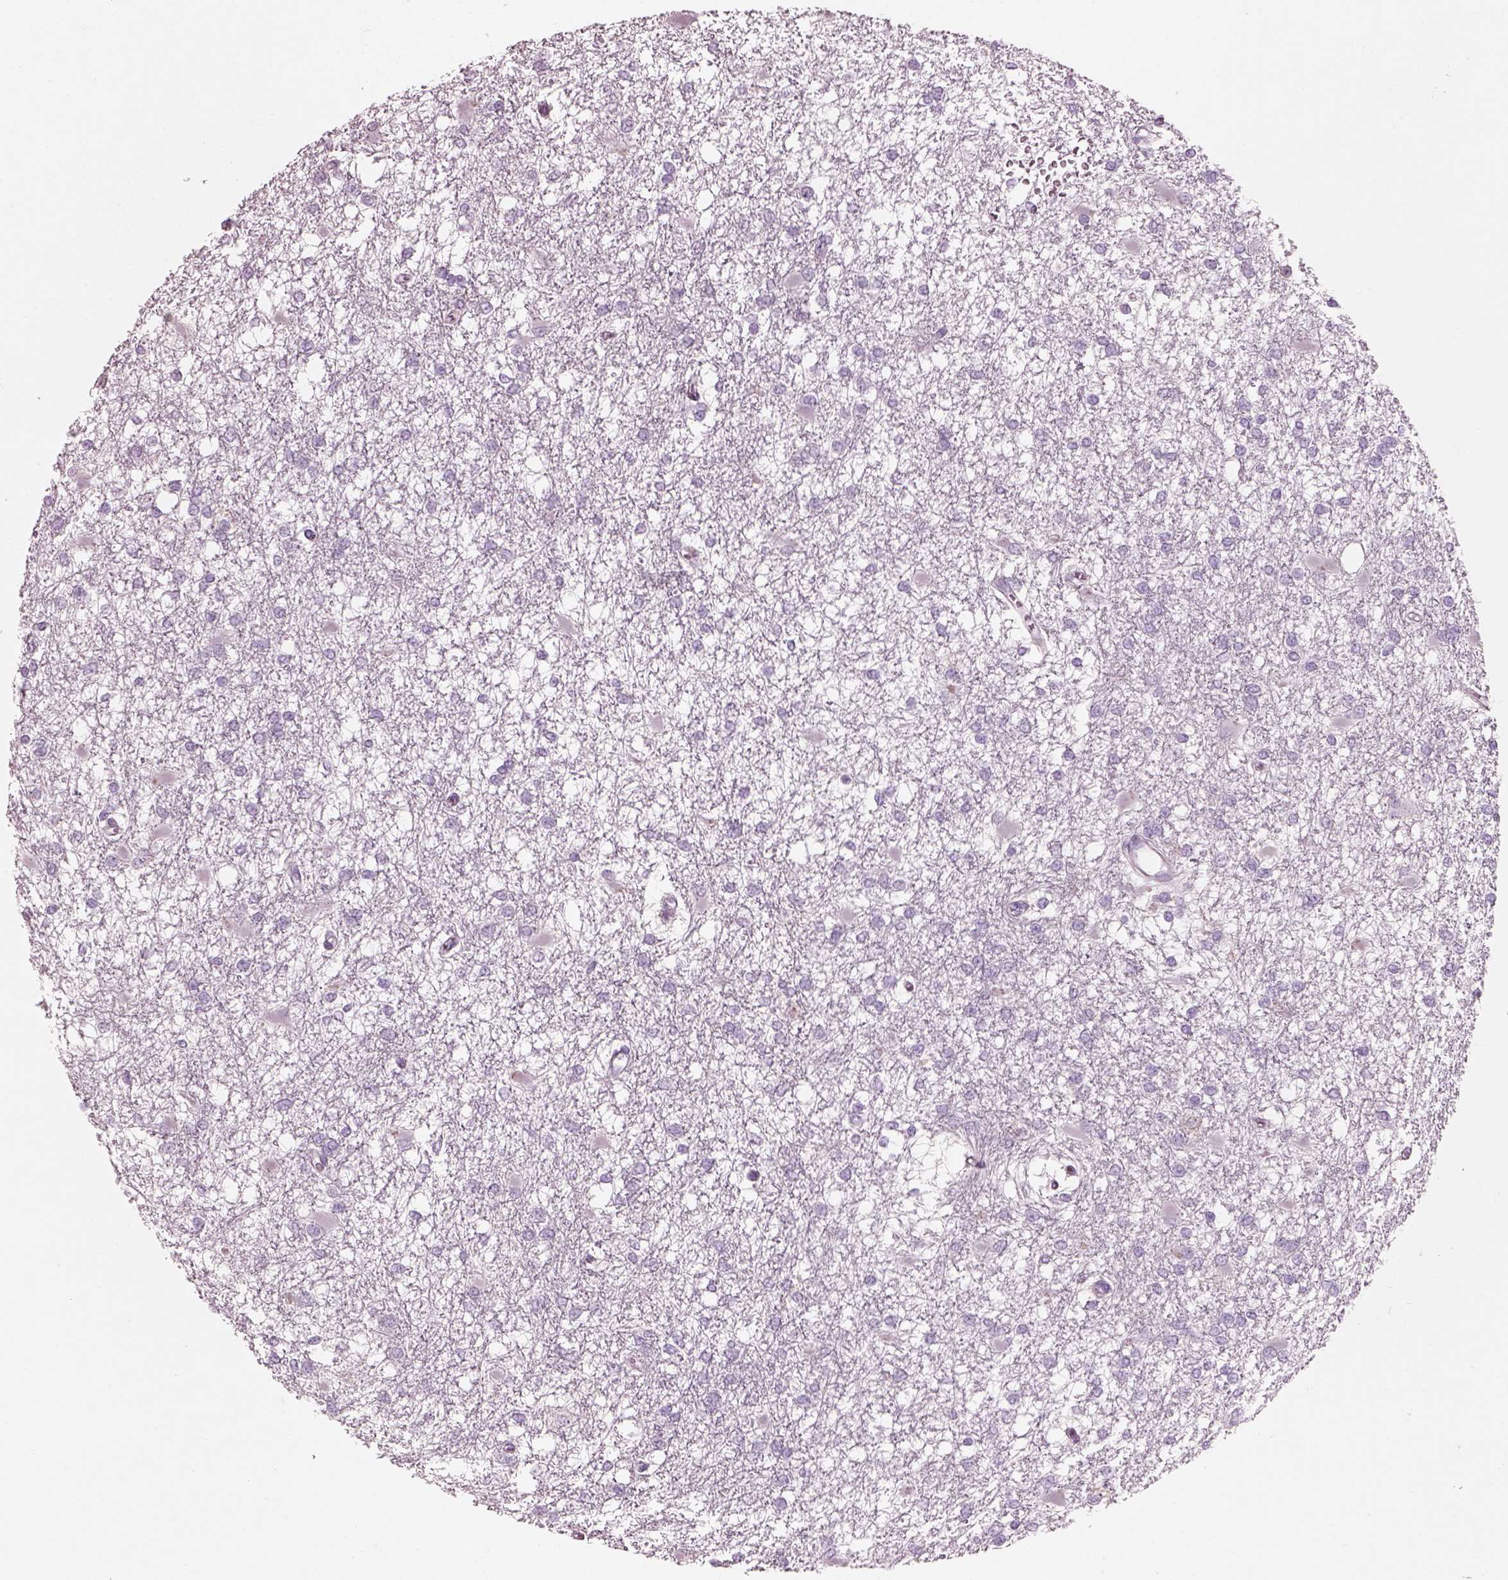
{"staining": {"intensity": "negative", "quantity": "none", "location": "none"}, "tissue": "glioma", "cell_type": "Tumor cells", "image_type": "cancer", "snomed": [{"axis": "morphology", "description": "Glioma, malignant, High grade"}, {"axis": "topography", "description": "Cerebral cortex"}], "caption": "The image demonstrates no staining of tumor cells in glioma. Brightfield microscopy of IHC stained with DAB (3,3'-diaminobenzidine) (brown) and hematoxylin (blue), captured at high magnification.", "gene": "SLC27A2", "patient": {"sex": "male", "age": 79}}